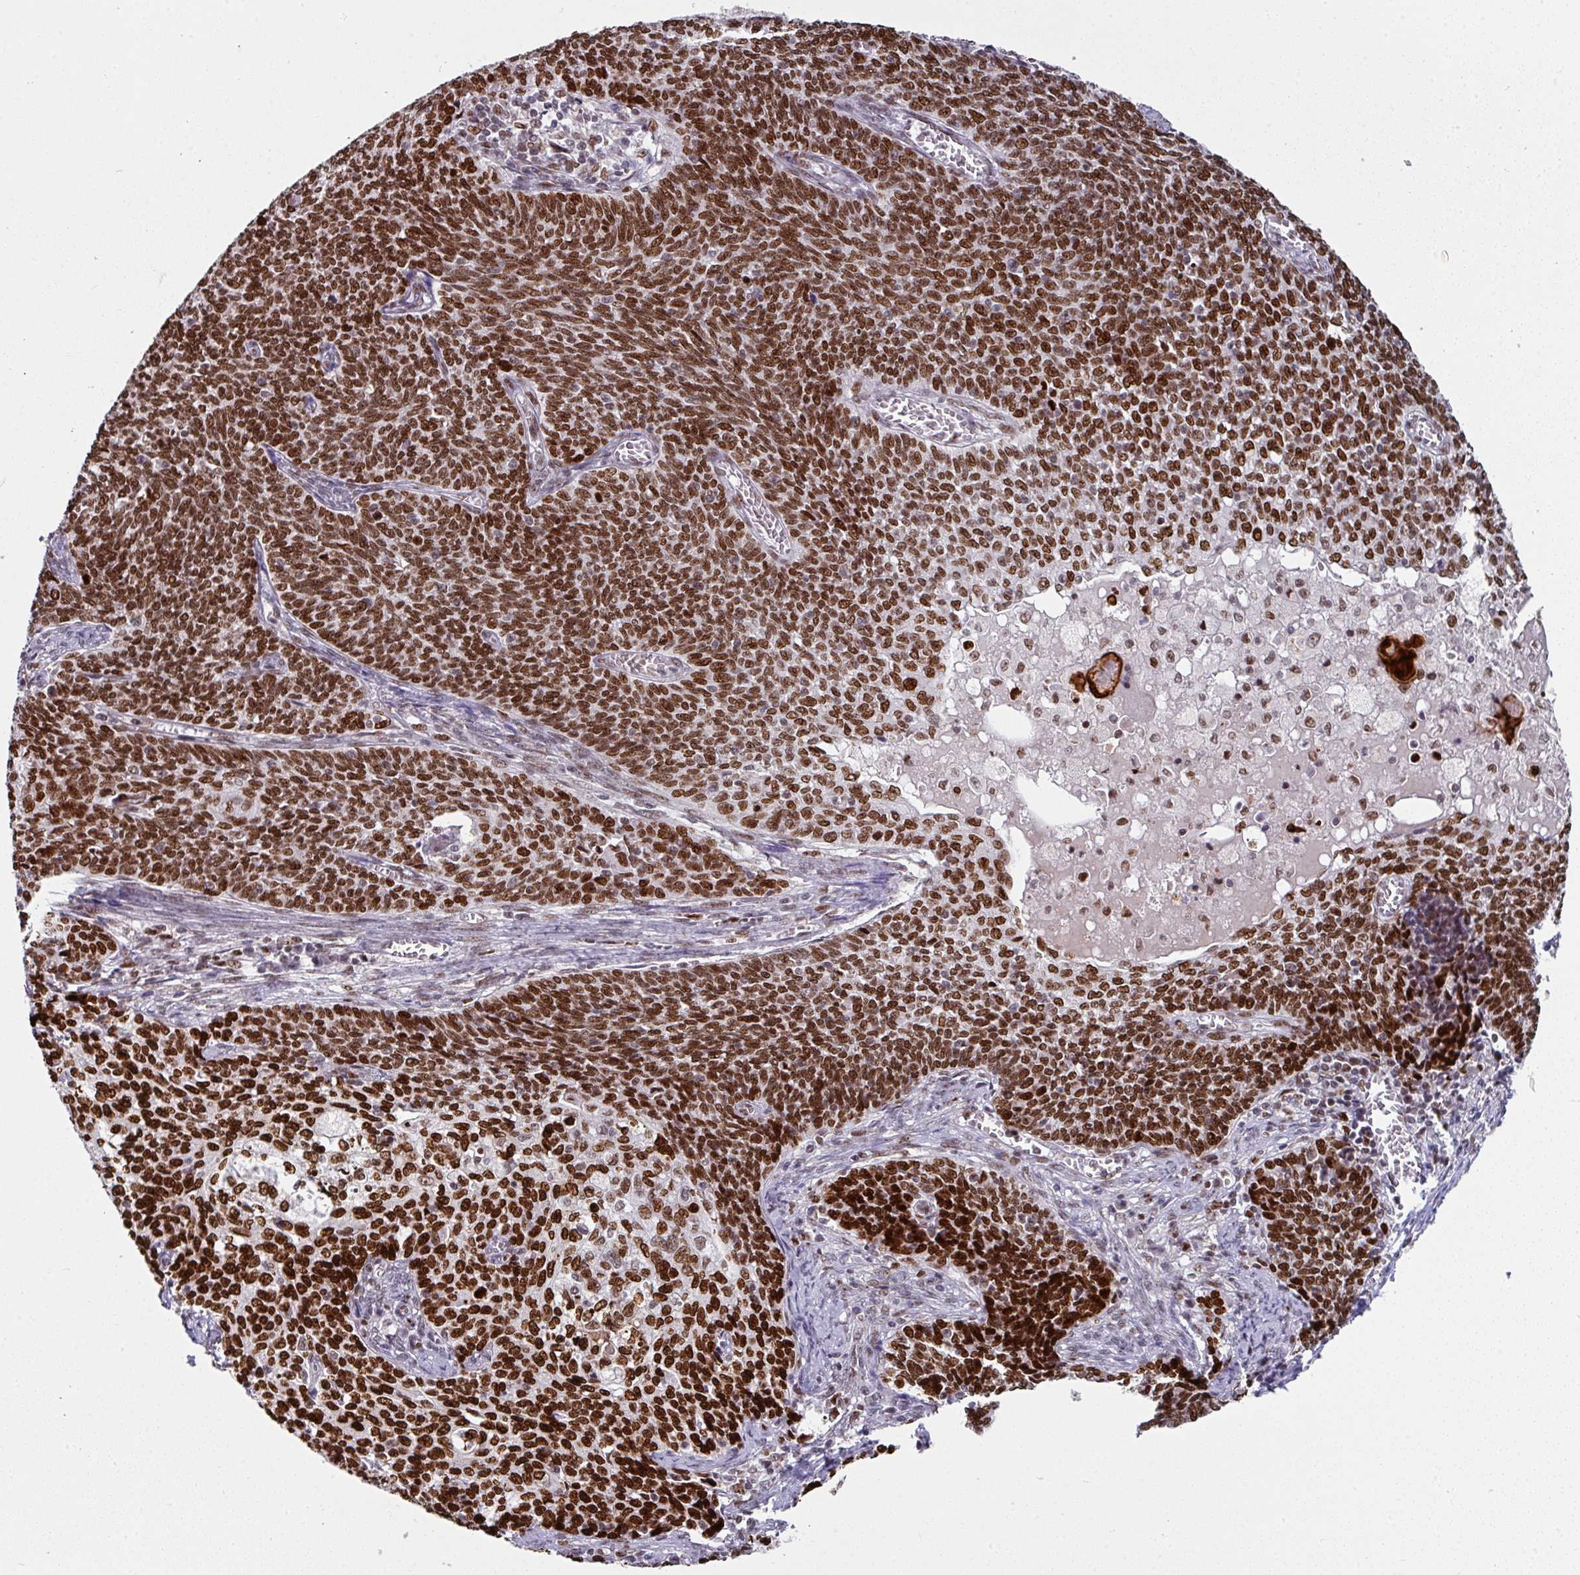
{"staining": {"intensity": "strong", "quantity": ">75%", "location": "nuclear"}, "tissue": "cervical cancer", "cell_type": "Tumor cells", "image_type": "cancer", "snomed": [{"axis": "morphology", "description": "Squamous cell carcinoma, NOS"}, {"axis": "topography", "description": "Cervix"}], "caption": "DAB immunohistochemical staining of cervical cancer demonstrates strong nuclear protein staining in approximately >75% of tumor cells.", "gene": "RAD50", "patient": {"sex": "female", "age": 39}}